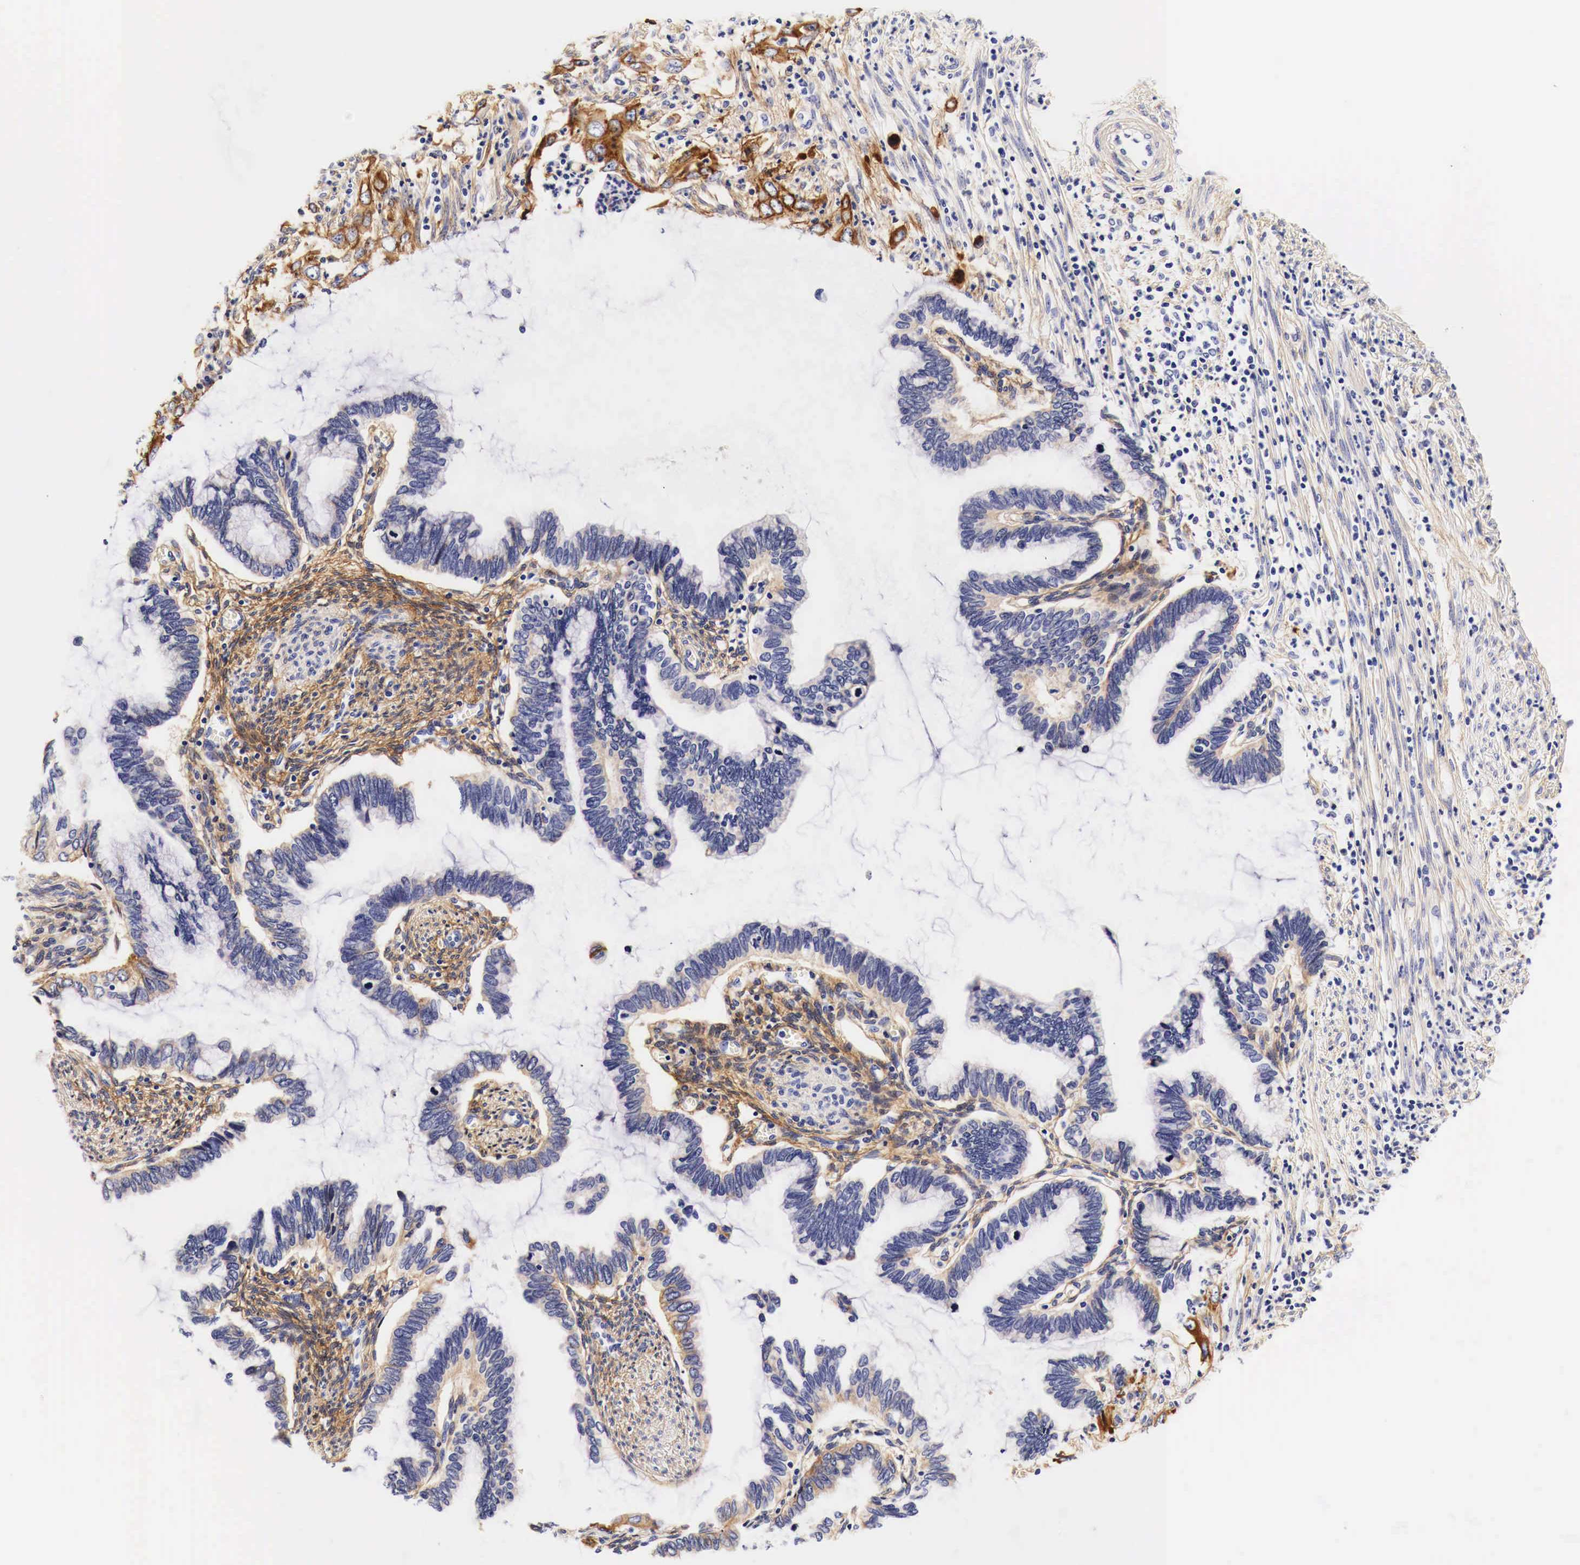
{"staining": {"intensity": "negative", "quantity": "none", "location": "none"}, "tissue": "cervical cancer", "cell_type": "Tumor cells", "image_type": "cancer", "snomed": [{"axis": "morphology", "description": "Adenocarcinoma, NOS"}, {"axis": "topography", "description": "Cervix"}], "caption": "Micrograph shows no significant protein positivity in tumor cells of adenocarcinoma (cervical). (Immunohistochemistry (ihc), brightfield microscopy, high magnification).", "gene": "EGFR", "patient": {"sex": "female", "age": 49}}